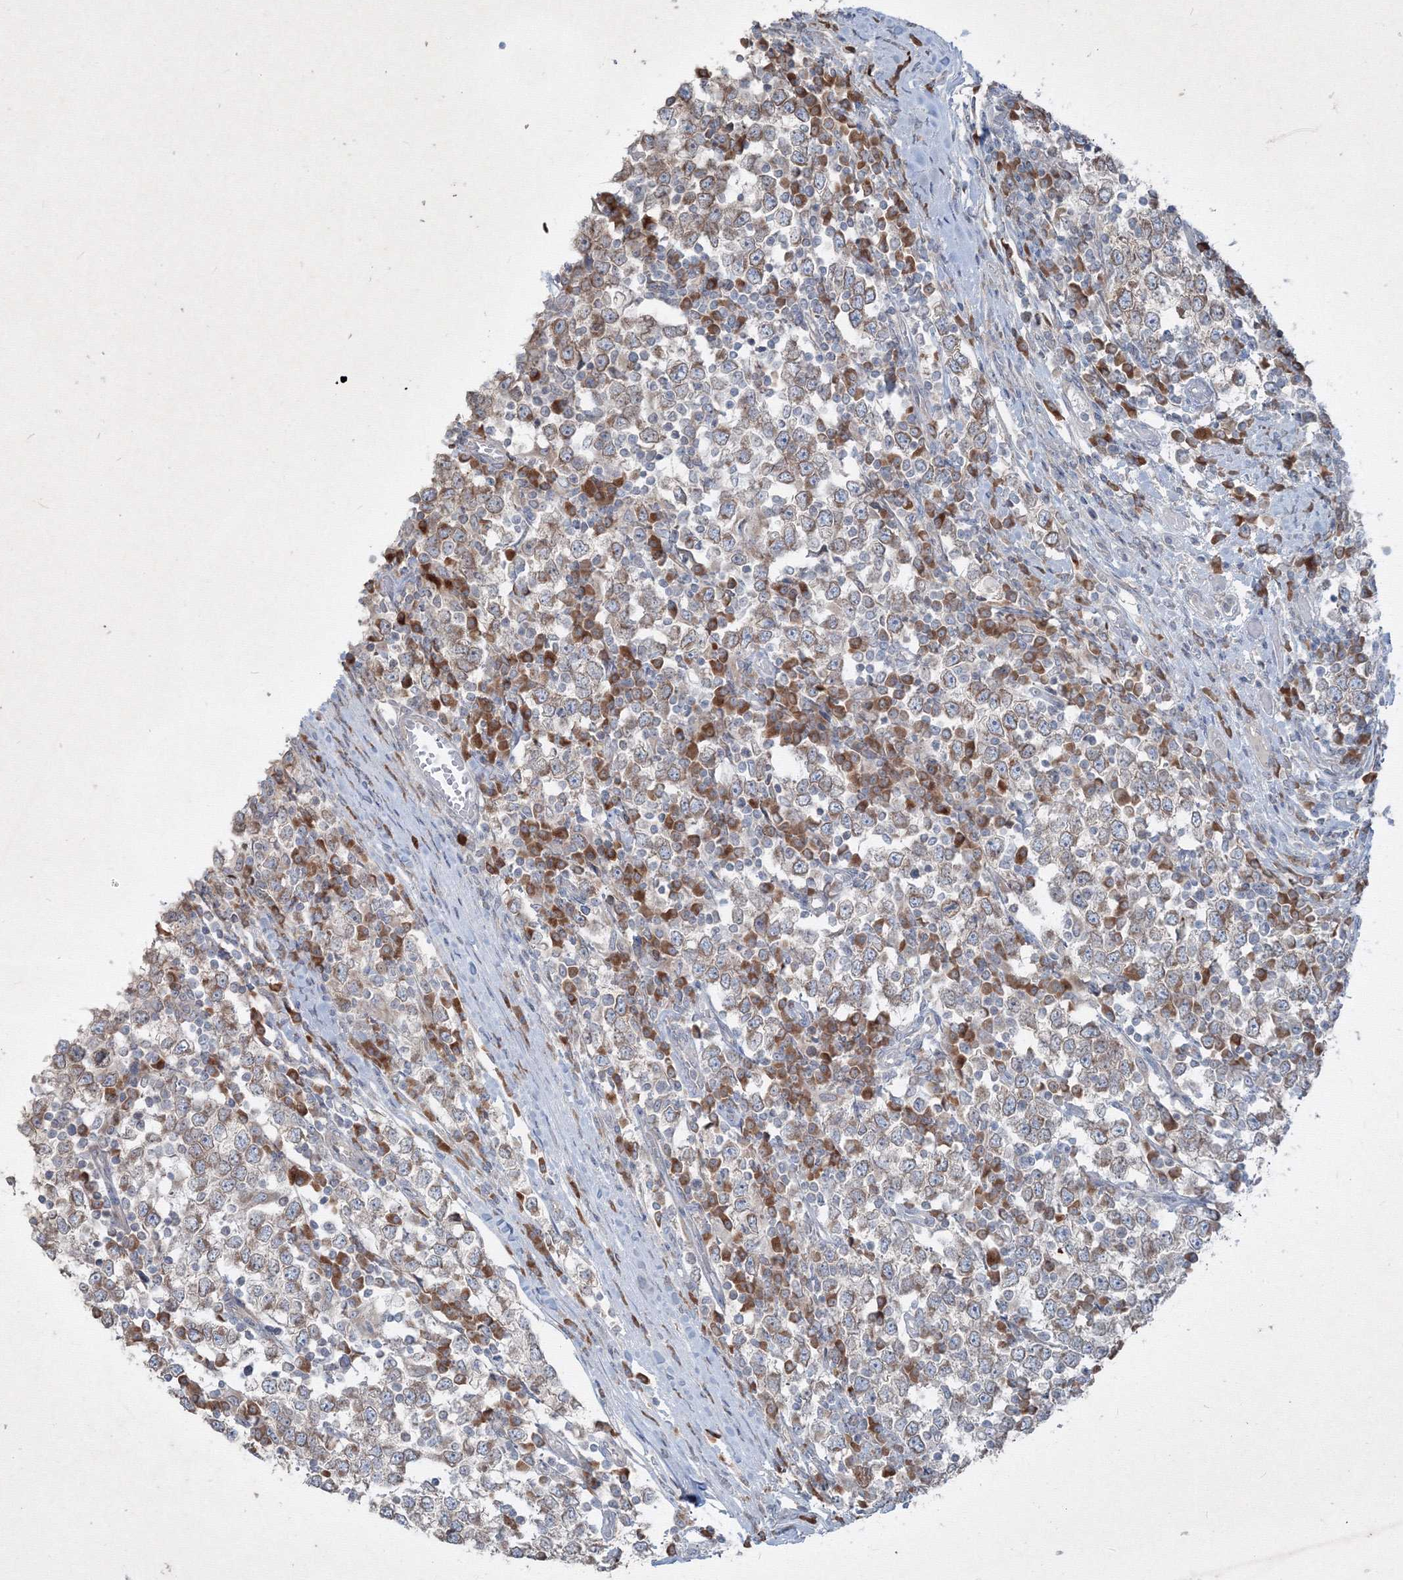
{"staining": {"intensity": "weak", "quantity": "25%-75%", "location": "cytoplasmic/membranous"}, "tissue": "testis cancer", "cell_type": "Tumor cells", "image_type": "cancer", "snomed": [{"axis": "morphology", "description": "Seminoma, NOS"}, {"axis": "topography", "description": "Testis"}], "caption": "Approximately 25%-75% of tumor cells in seminoma (testis) exhibit weak cytoplasmic/membranous protein expression as visualized by brown immunohistochemical staining.", "gene": "IFNAR1", "patient": {"sex": "male", "age": 65}}